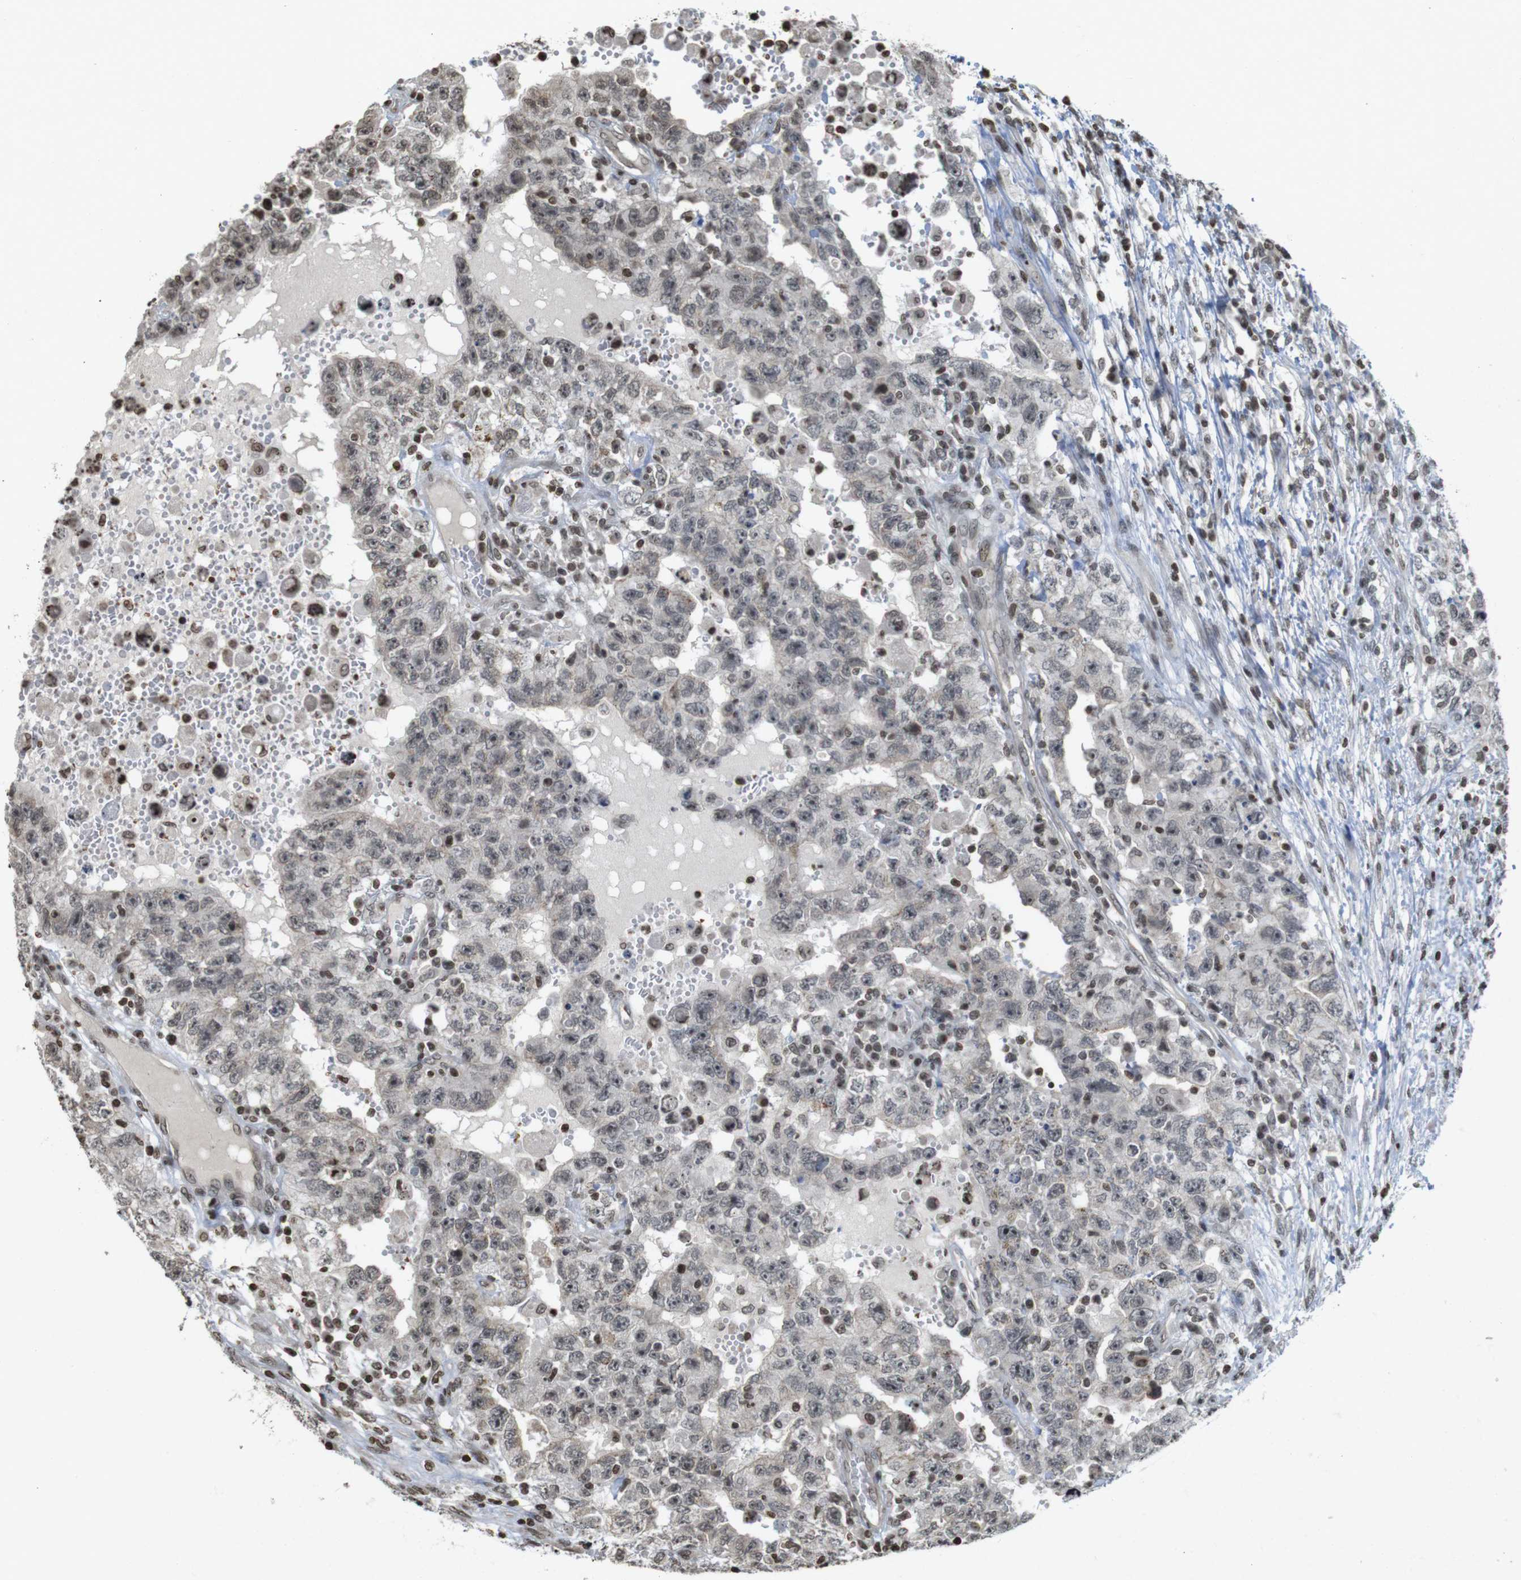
{"staining": {"intensity": "weak", "quantity": "<25%", "location": "cytoplasmic/membranous,nuclear"}, "tissue": "testis cancer", "cell_type": "Tumor cells", "image_type": "cancer", "snomed": [{"axis": "morphology", "description": "Carcinoma, Embryonal, NOS"}, {"axis": "topography", "description": "Testis"}], "caption": "Testis cancer was stained to show a protein in brown. There is no significant positivity in tumor cells.", "gene": "FOXA3", "patient": {"sex": "male", "age": 26}}